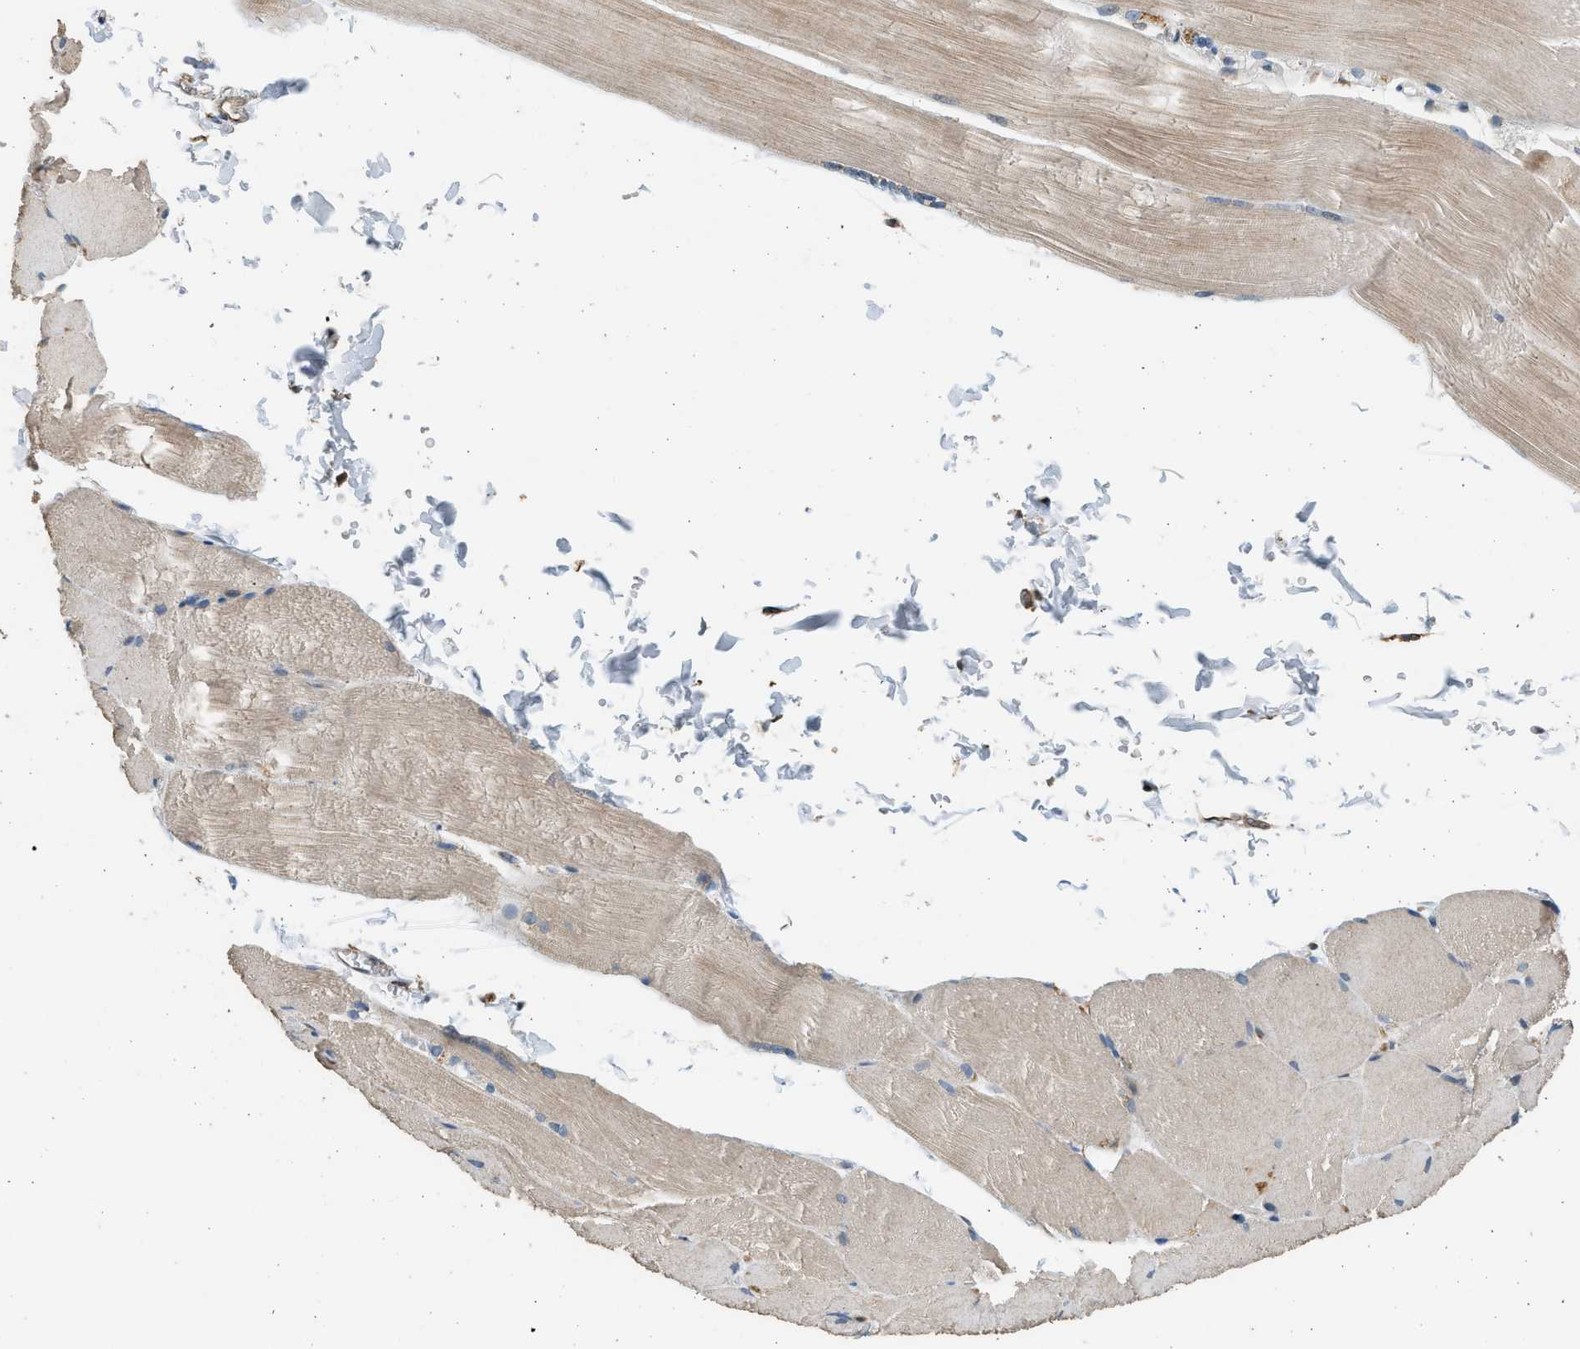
{"staining": {"intensity": "weak", "quantity": "25%-75%", "location": "cytoplasmic/membranous"}, "tissue": "skeletal muscle", "cell_type": "Myocytes", "image_type": "normal", "snomed": [{"axis": "morphology", "description": "Normal tissue, NOS"}, {"axis": "topography", "description": "Skin"}, {"axis": "topography", "description": "Skeletal muscle"}], "caption": "Human skeletal muscle stained with a brown dye exhibits weak cytoplasmic/membranous positive expression in approximately 25%-75% of myocytes.", "gene": "PCLO", "patient": {"sex": "male", "age": 83}}